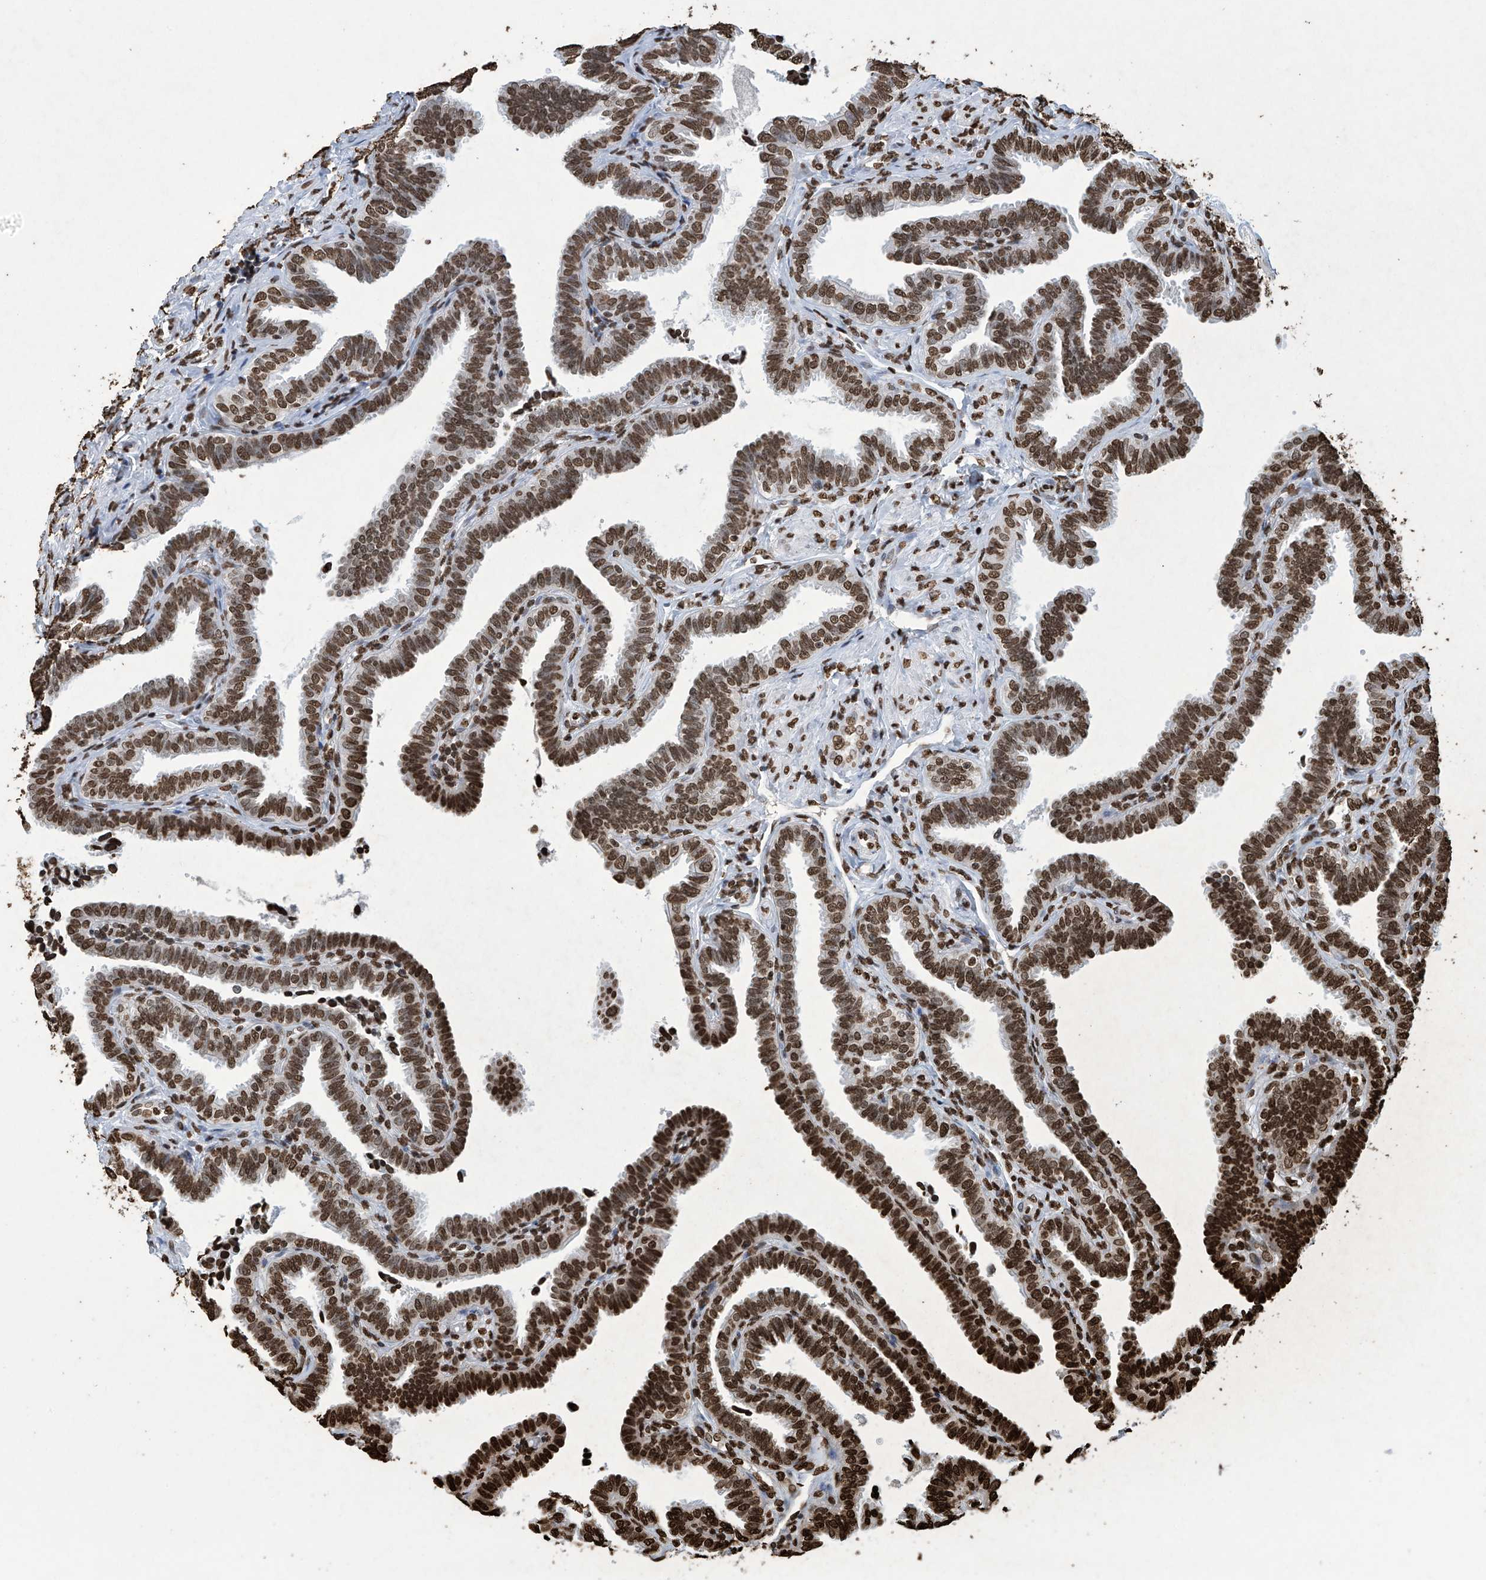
{"staining": {"intensity": "strong", "quantity": ">75%", "location": "nuclear"}, "tissue": "fallopian tube", "cell_type": "Glandular cells", "image_type": "normal", "snomed": [{"axis": "morphology", "description": "Normal tissue, NOS"}, {"axis": "topography", "description": "Fallopian tube"}], "caption": "IHC of benign fallopian tube displays high levels of strong nuclear staining in approximately >75% of glandular cells. Using DAB (3,3'-diaminobenzidine) (brown) and hematoxylin (blue) stains, captured at high magnification using brightfield microscopy.", "gene": "H3", "patient": {"sex": "female", "age": 39}}